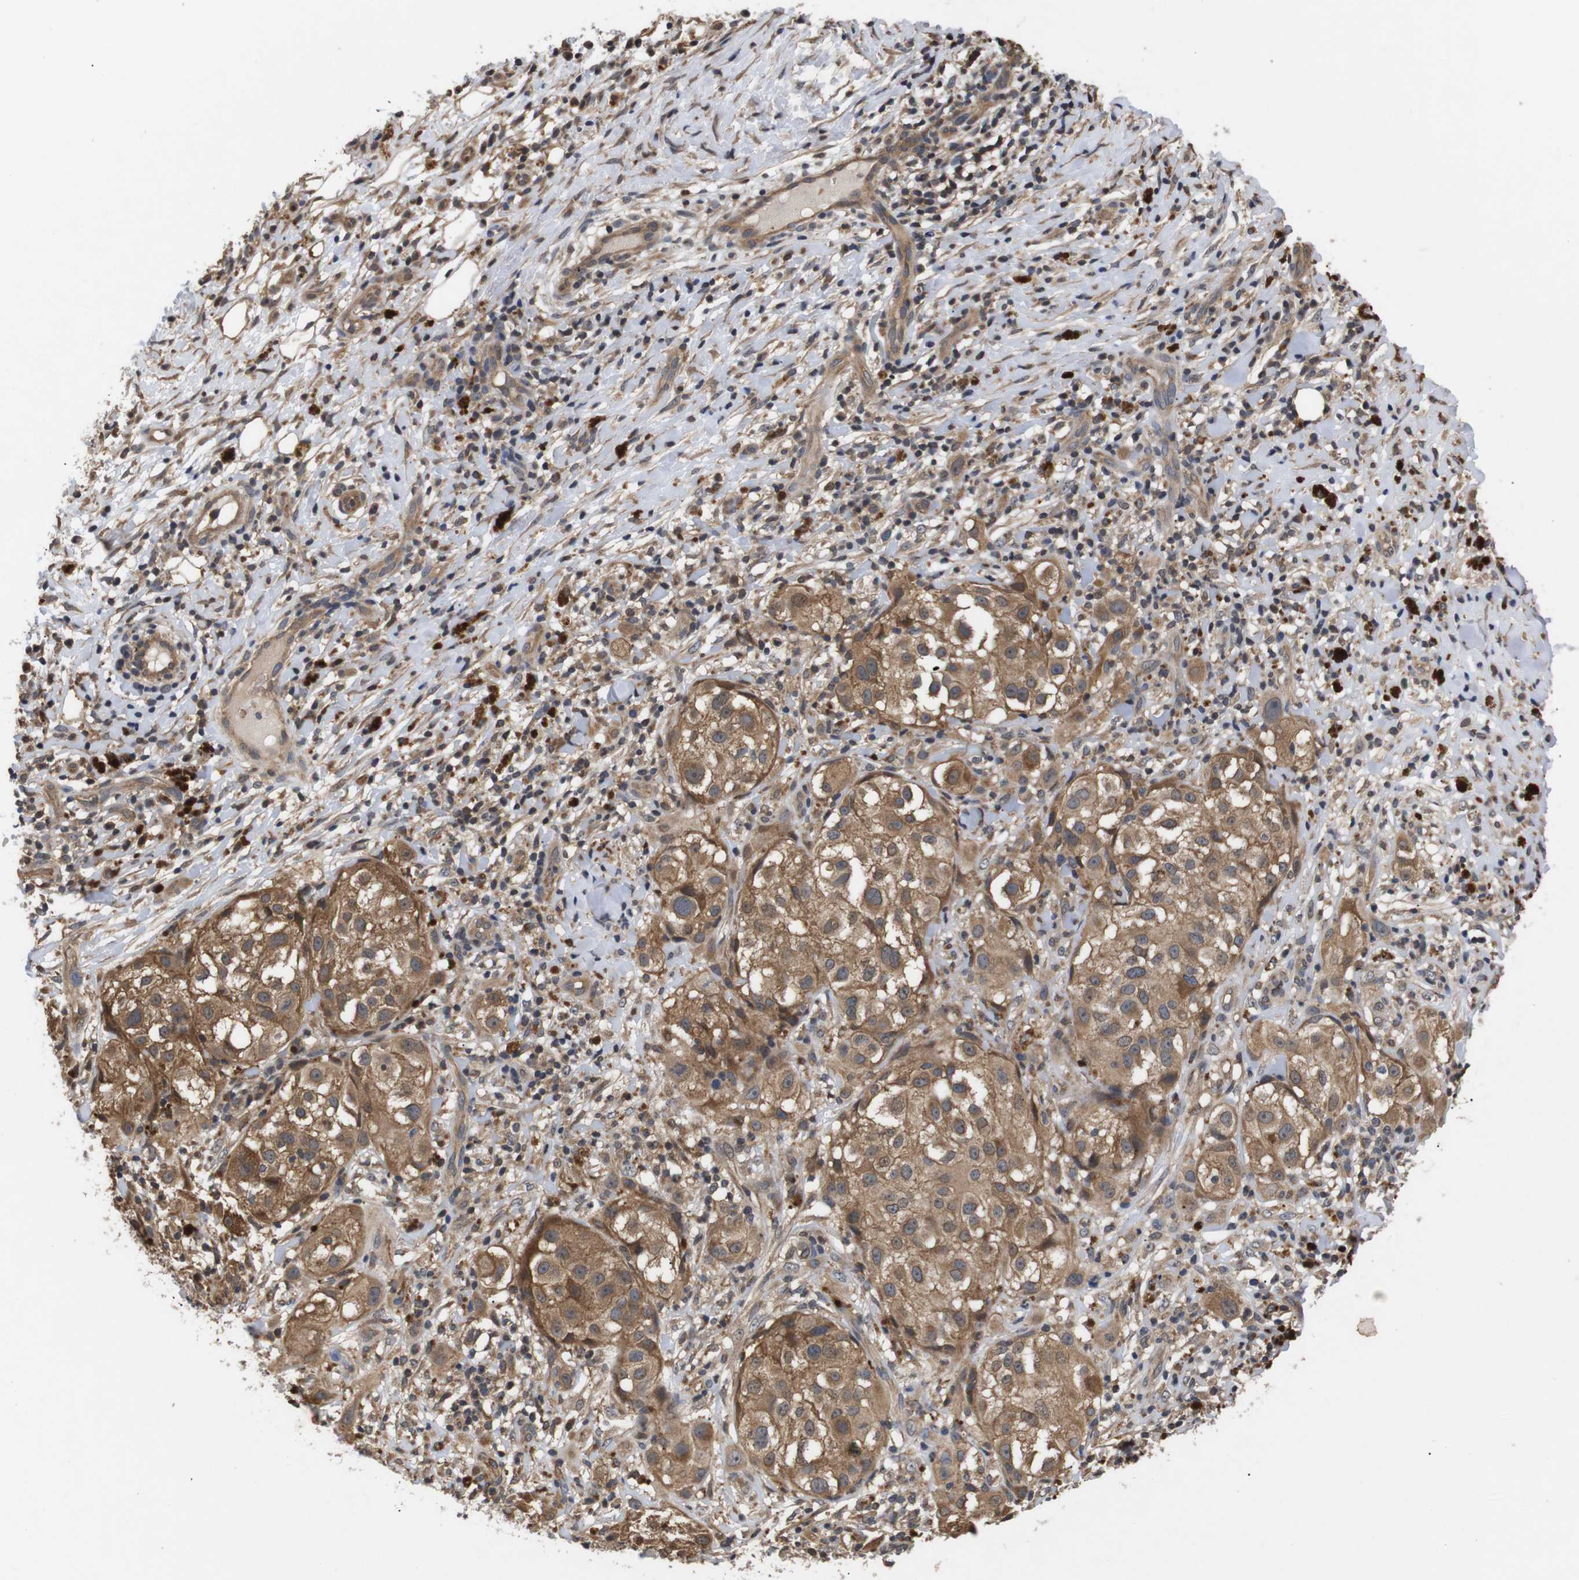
{"staining": {"intensity": "moderate", "quantity": ">75%", "location": "cytoplasmic/membranous"}, "tissue": "melanoma", "cell_type": "Tumor cells", "image_type": "cancer", "snomed": [{"axis": "morphology", "description": "Necrosis, NOS"}, {"axis": "morphology", "description": "Malignant melanoma, NOS"}, {"axis": "topography", "description": "Skin"}], "caption": "The micrograph demonstrates immunohistochemical staining of malignant melanoma. There is moderate cytoplasmic/membranous expression is seen in about >75% of tumor cells. Nuclei are stained in blue.", "gene": "DDR1", "patient": {"sex": "female", "age": 87}}